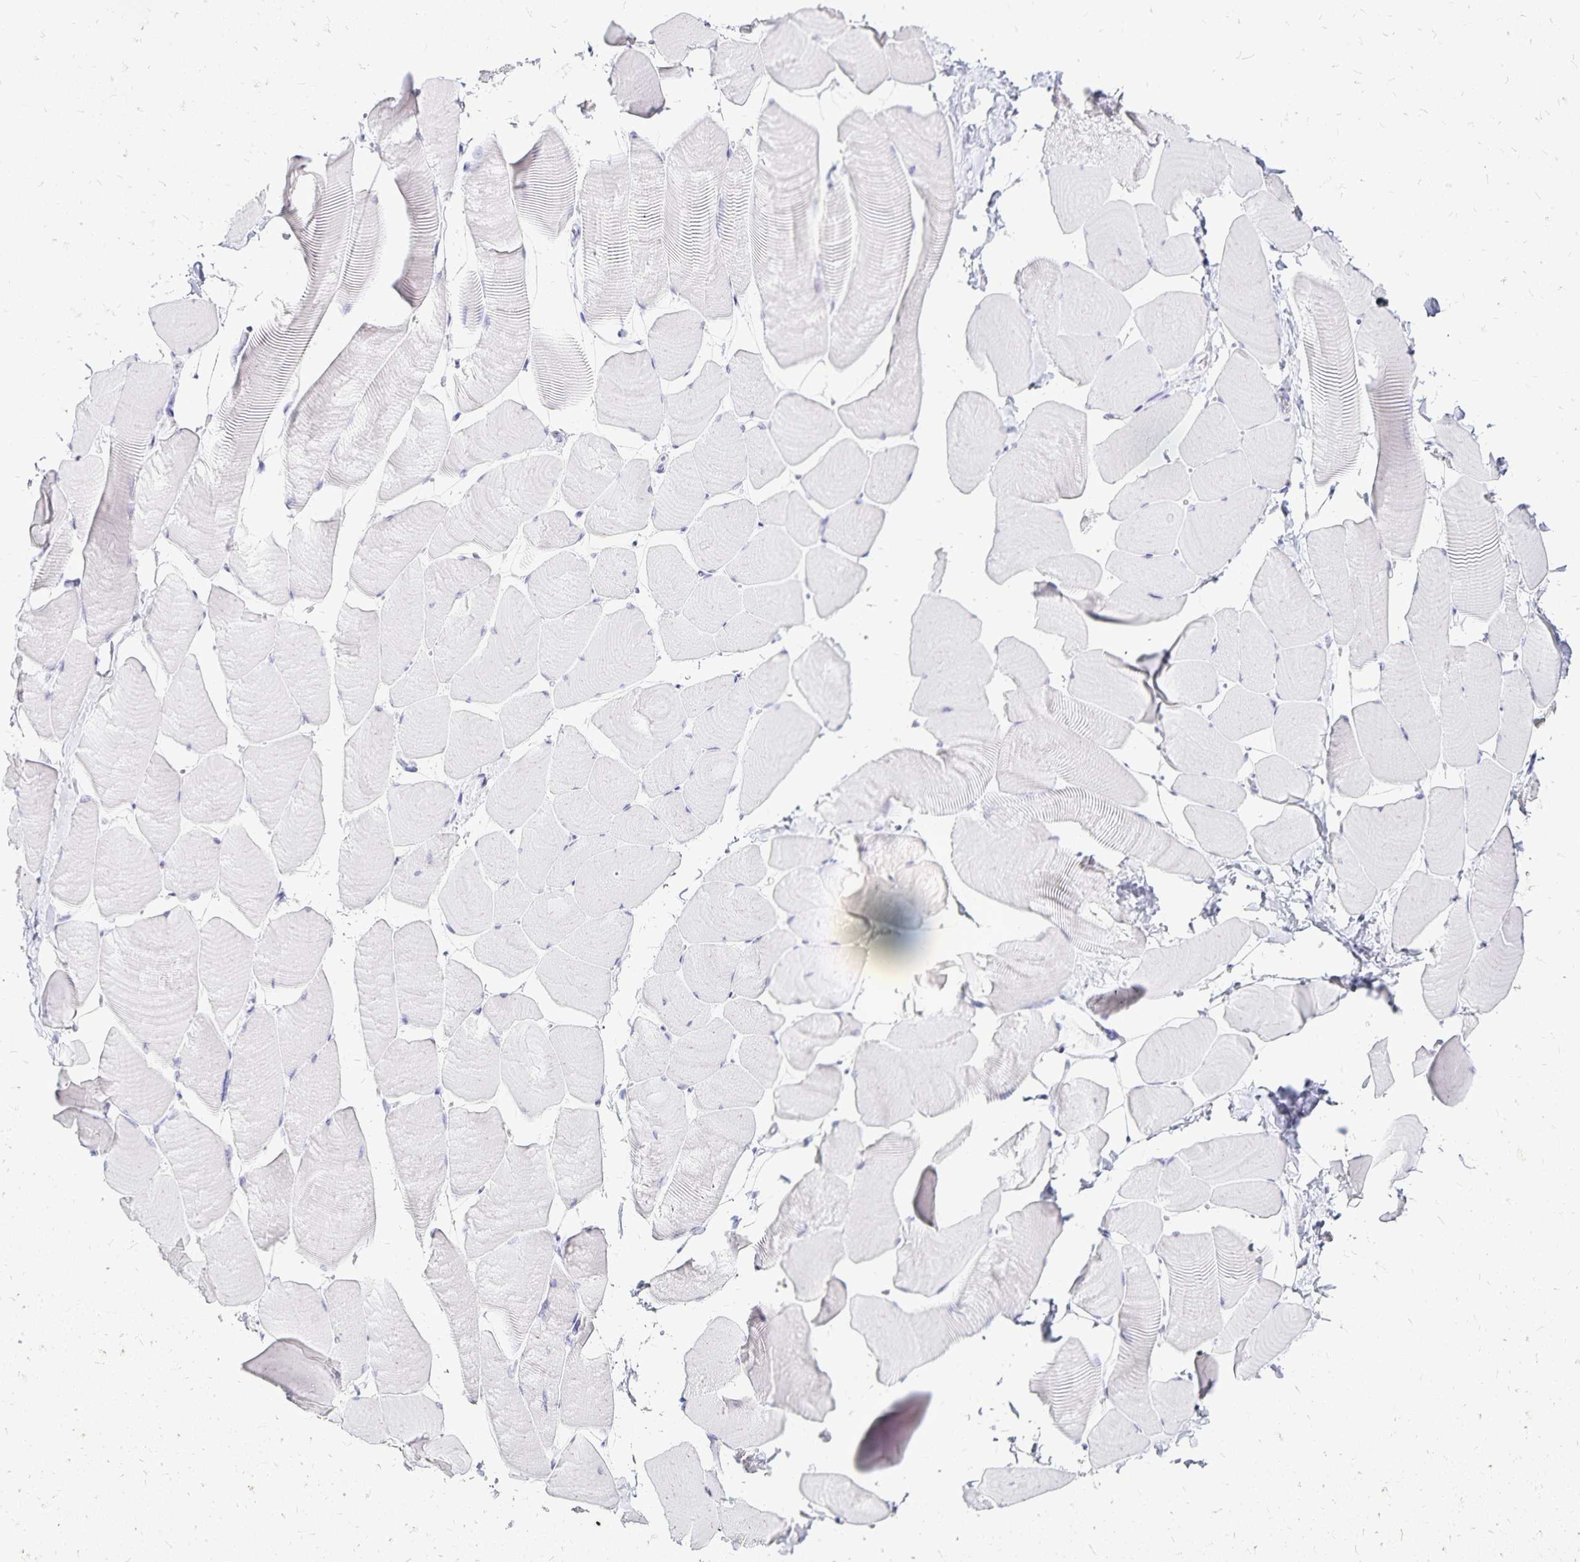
{"staining": {"intensity": "negative", "quantity": "none", "location": "none"}, "tissue": "skeletal muscle", "cell_type": "Myocytes", "image_type": "normal", "snomed": [{"axis": "morphology", "description": "Normal tissue, NOS"}, {"axis": "topography", "description": "Skeletal muscle"}], "caption": "Immunohistochemistry (IHC) micrograph of benign human skeletal muscle stained for a protein (brown), which displays no positivity in myocytes.", "gene": "LIN28B", "patient": {"sex": "male", "age": 25}}